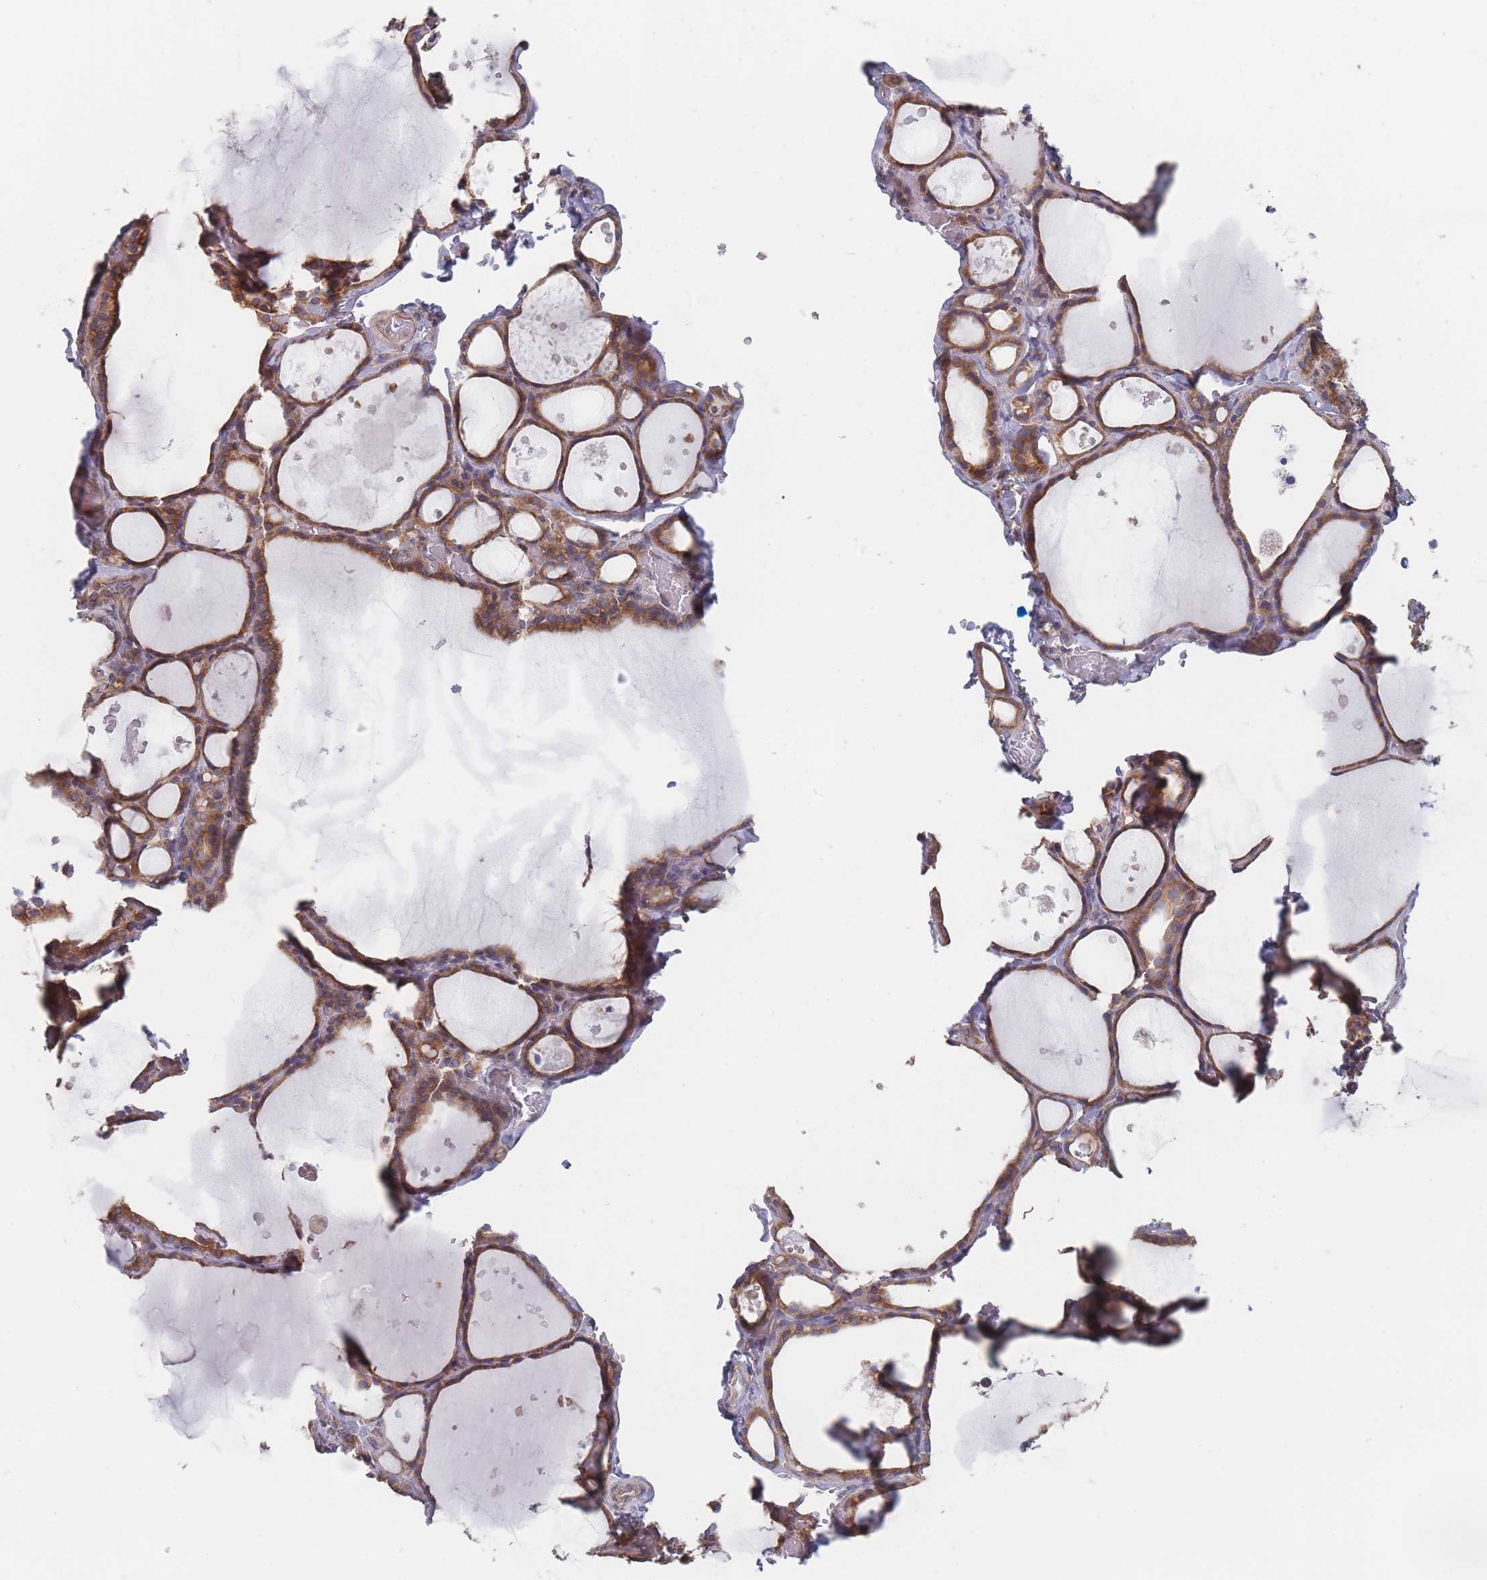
{"staining": {"intensity": "strong", "quantity": ">75%", "location": "cytoplasmic/membranous"}, "tissue": "thyroid gland", "cell_type": "Glandular cells", "image_type": "normal", "snomed": [{"axis": "morphology", "description": "Normal tissue, NOS"}, {"axis": "topography", "description": "Thyroid gland"}], "caption": "IHC (DAB (3,3'-diaminobenzidine)) staining of benign thyroid gland reveals strong cytoplasmic/membranous protein staining in about >75% of glandular cells. (Brightfield microscopy of DAB IHC at high magnification).", "gene": "KDSR", "patient": {"sex": "male", "age": 56}}